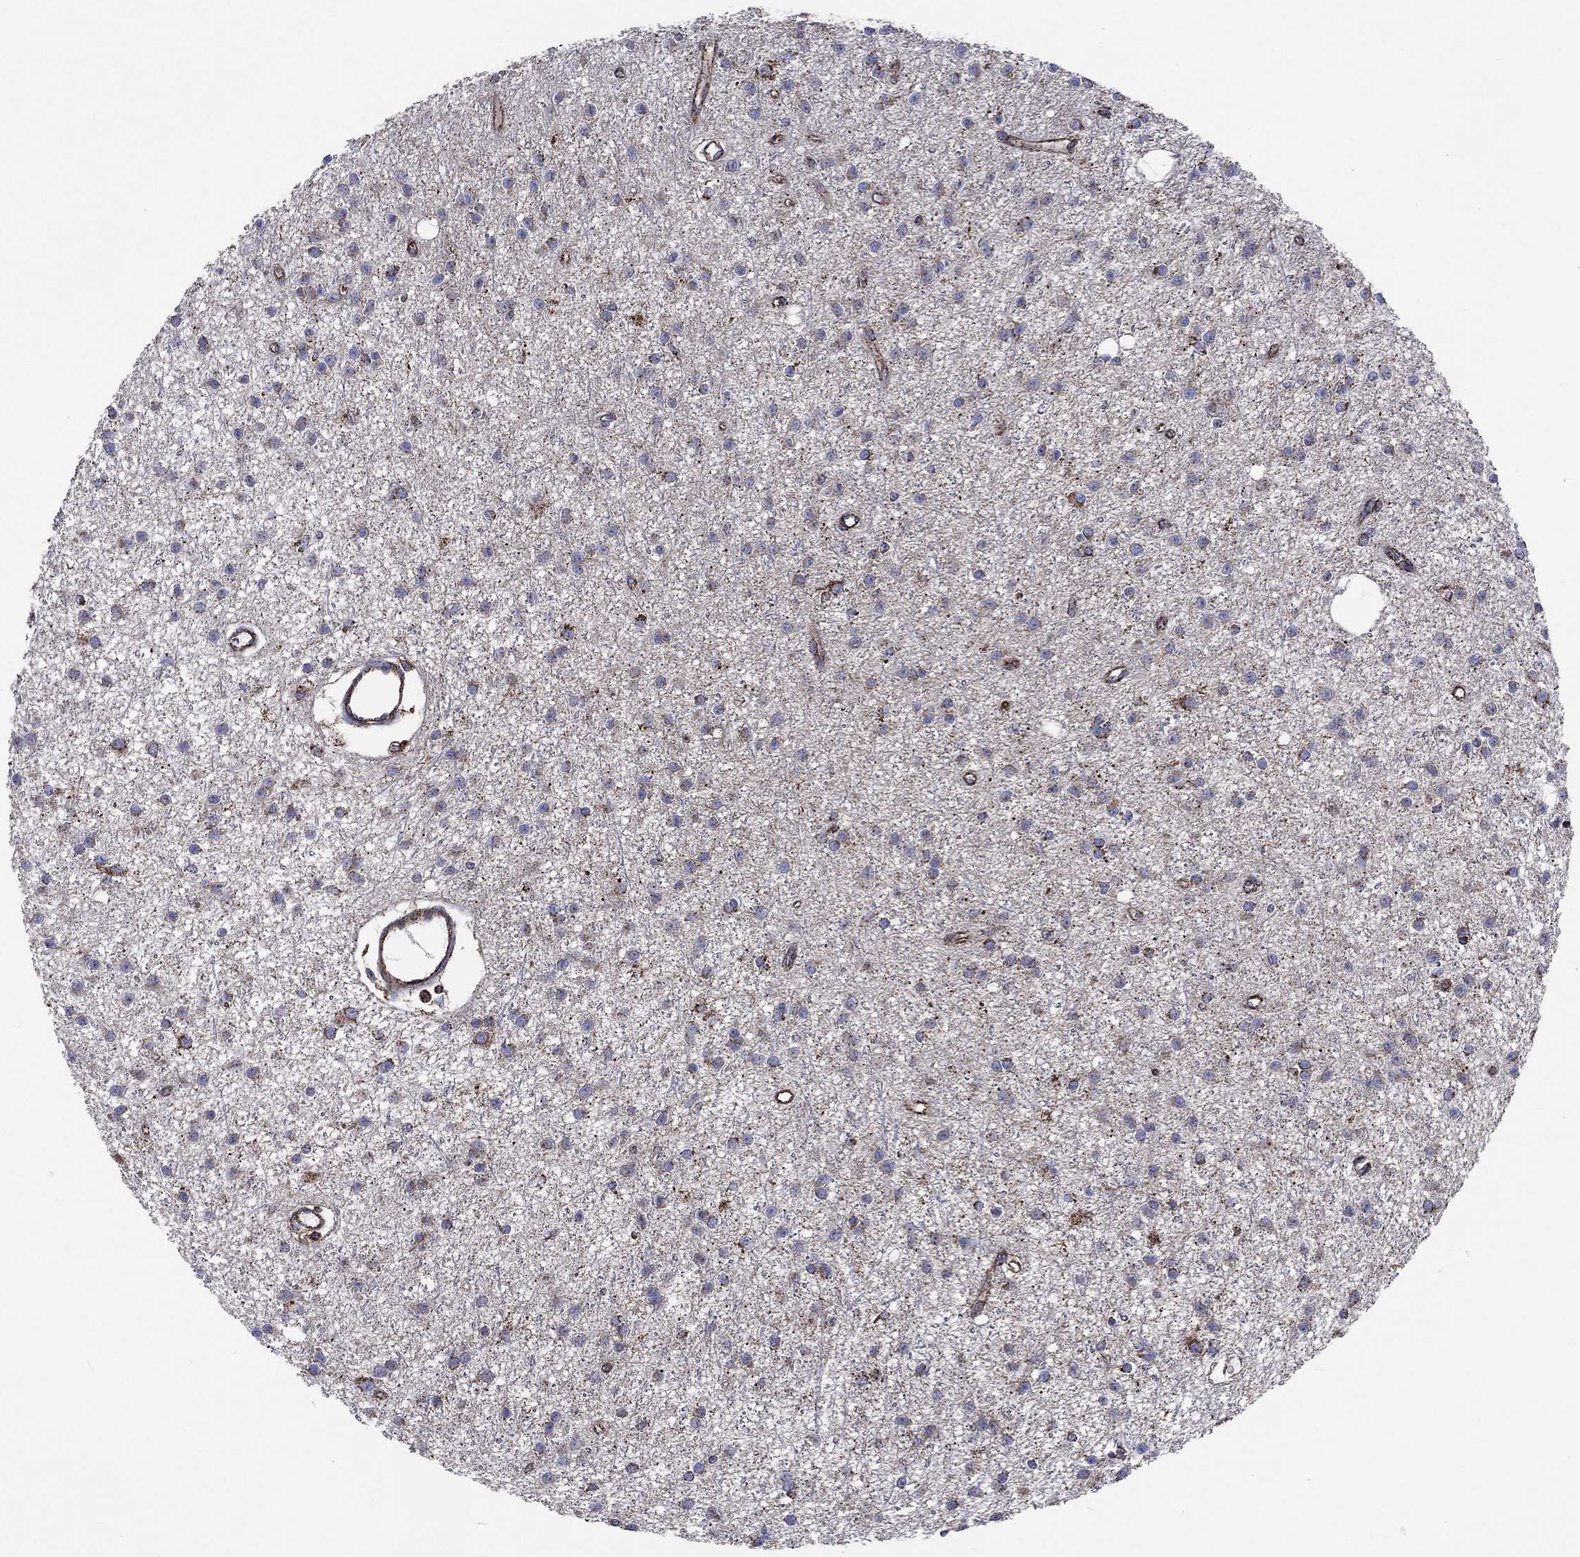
{"staining": {"intensity": "moderate", "quantity": "<25%", "location": "cytoplasmic/membranous"}, "tissue": "glioma", "cell_type": "Tumor cells", "image_type": "cancer", "snomed": [{"axis": "morphology", "description": "Glioma, malignant, Low grade"}, {"axis": "topography", "description": "Brain"}], "caption": "Protein staining reveals moderate cytoplasmic/membranous positivity in approximately <25% of tumor cells in glioma.", "gene": "ANKRD37", "patient": {"sex": "male", "age": 27}}